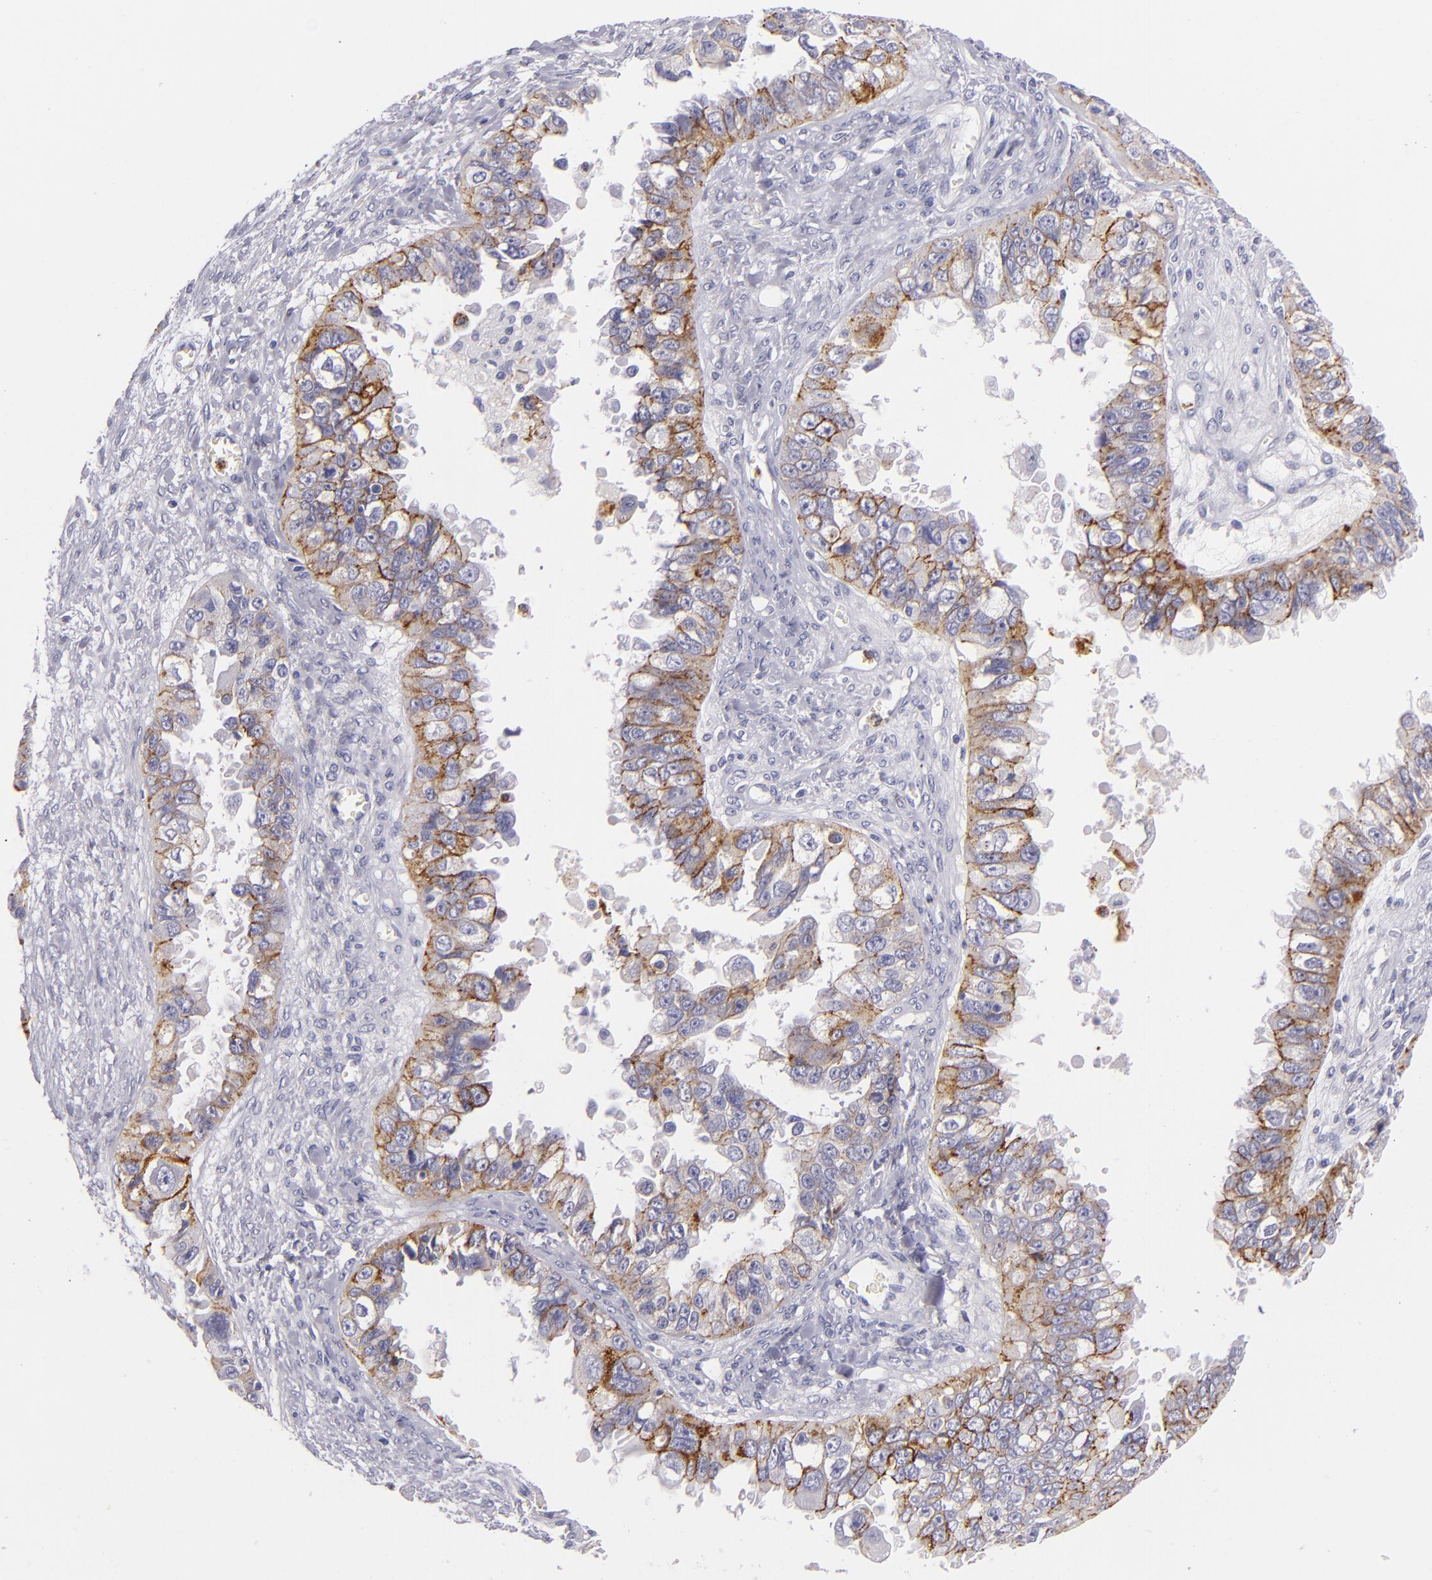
{"staining": {"intensity": "moderate", "quantity": ">75%", "location": "cytoplasmic/membranous"}, "tissue": "ovarian cancer", "cell_type": "Tumor cells", "image_type": "cancer", "snomed": [{"axis": "morphology", "description": "Carcinoma, endometroid"}, {"axis": "topography", "description": "Ovary"}], "caption": "There is medium levels of moderate cytoplasmic/membranous positivity in tumor cells of ovarian cancer (endometroid carcinoma), as demonstrated by immunohistochemical staining (brown color).", "gene": "CDH3", "patient": {"sex": "female", "age": 85}}